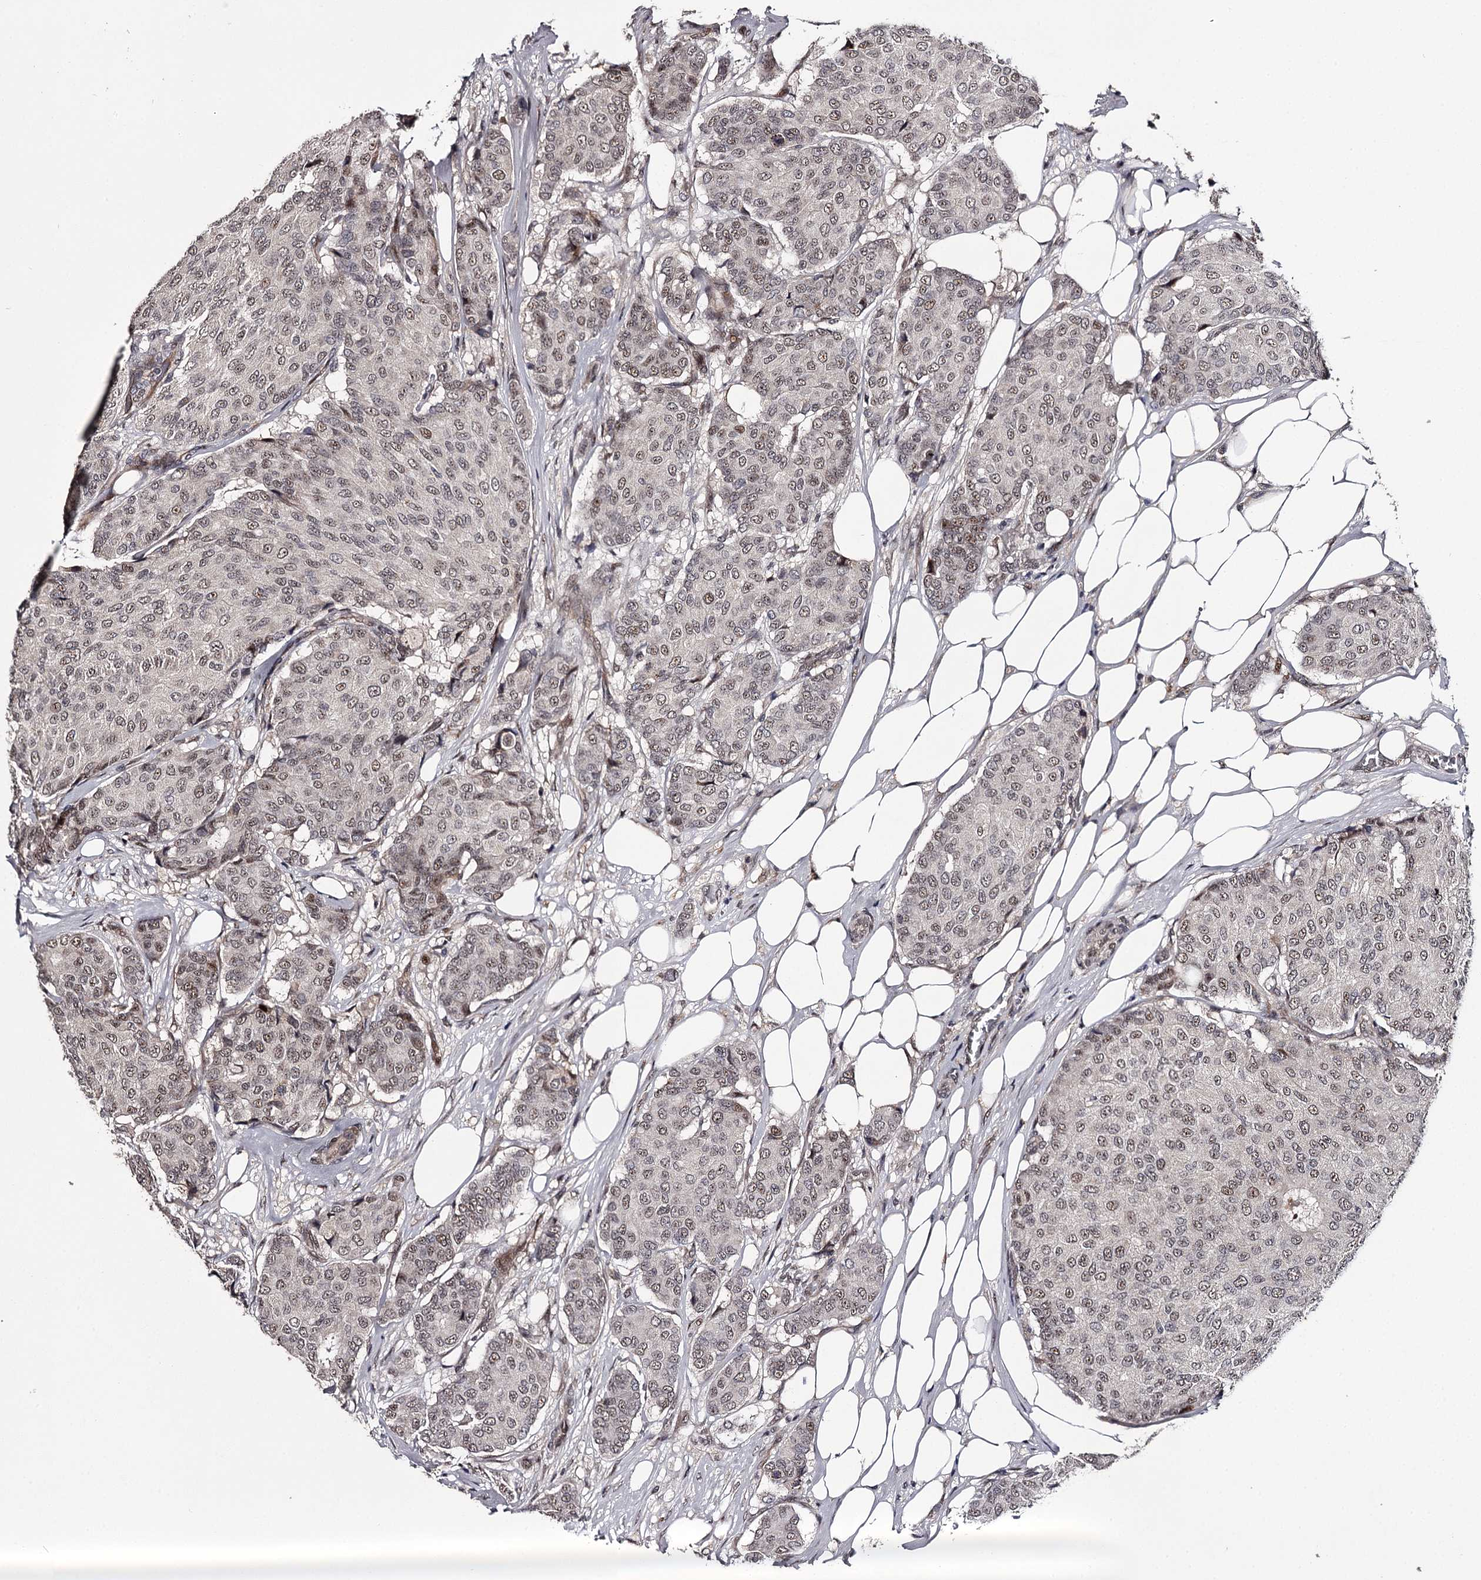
{"staining": {"intensity": "weak", "quantity": ">75%", "location": "nuclear"}, "tissue": "breast cancer", "cell_type": "Tumor cells", "image_type": "cancer", "snomed": [{"axis": "morphology", "description": "Duct carcinoma"}, {"axis": "topography", "description": "Breast"}], "caption": "Infiltrating ductal carcinoma (breast) stained with DAB (3,3'-diaminobenzidine) immunohistochemistry (IHC) exhibits low levels of weak nuclear staining in about >75% of tumor cells.", "gene": "RNF44", "patient": {"sex": "female", "age": 75}}